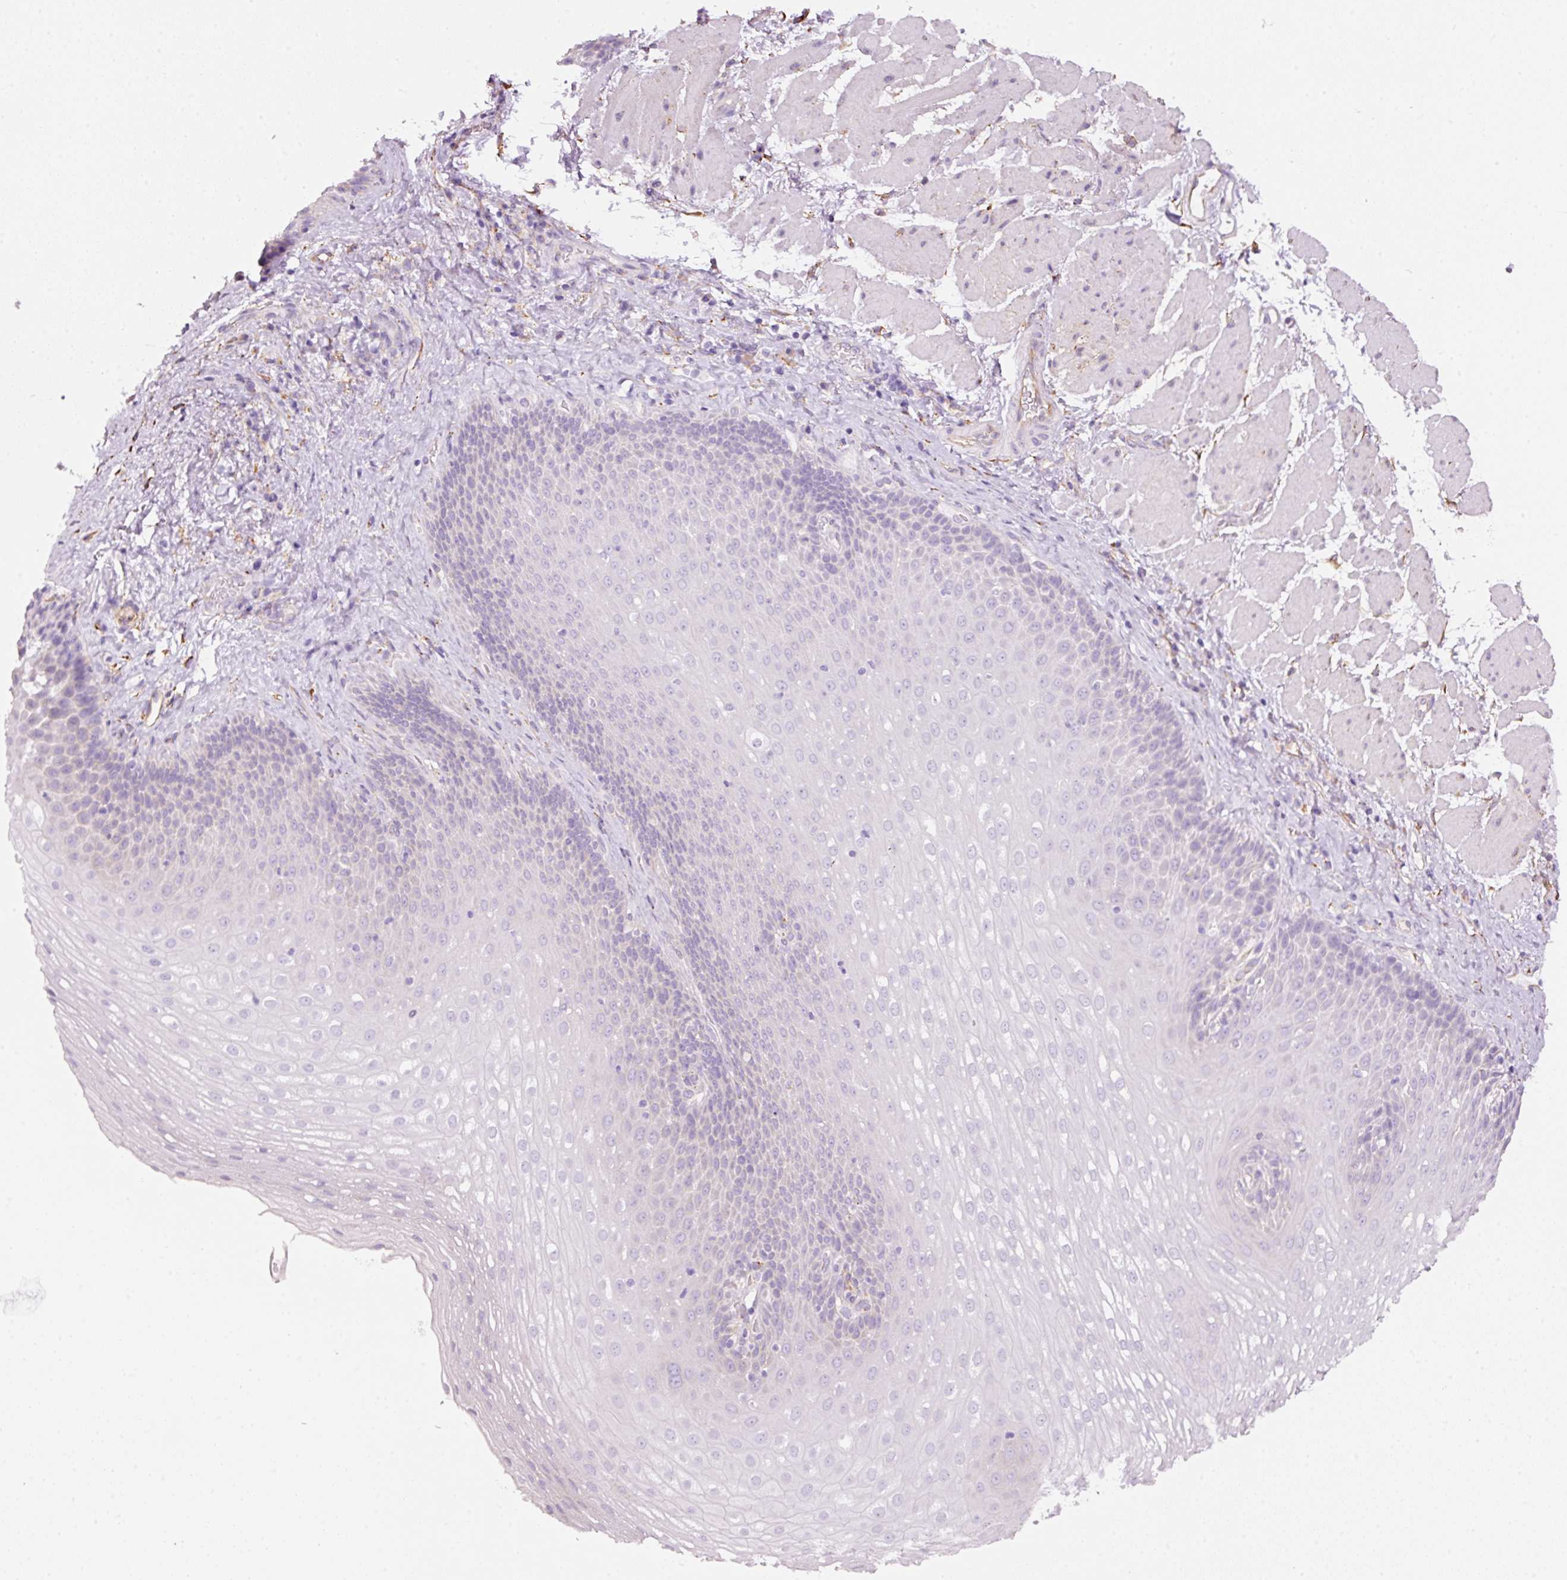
{"staining": {"intensity": "negative", "quantity": "none", "location": "none"}, "tissue": "esophagus", "cell_type": "Squamous epithelial cells", "image_type": "normal", "snomed": [{"axis": "morphology", "description": "Normal tissue, NOS"}, {"axis": "topography", "description": "Esophagus"}], "caption": "IHC of unremarkable human esophagus demonstrates no expression in squamous epithelial cells.", "gene": "GCG", "patient": {"sex": "female", "age": 66}}